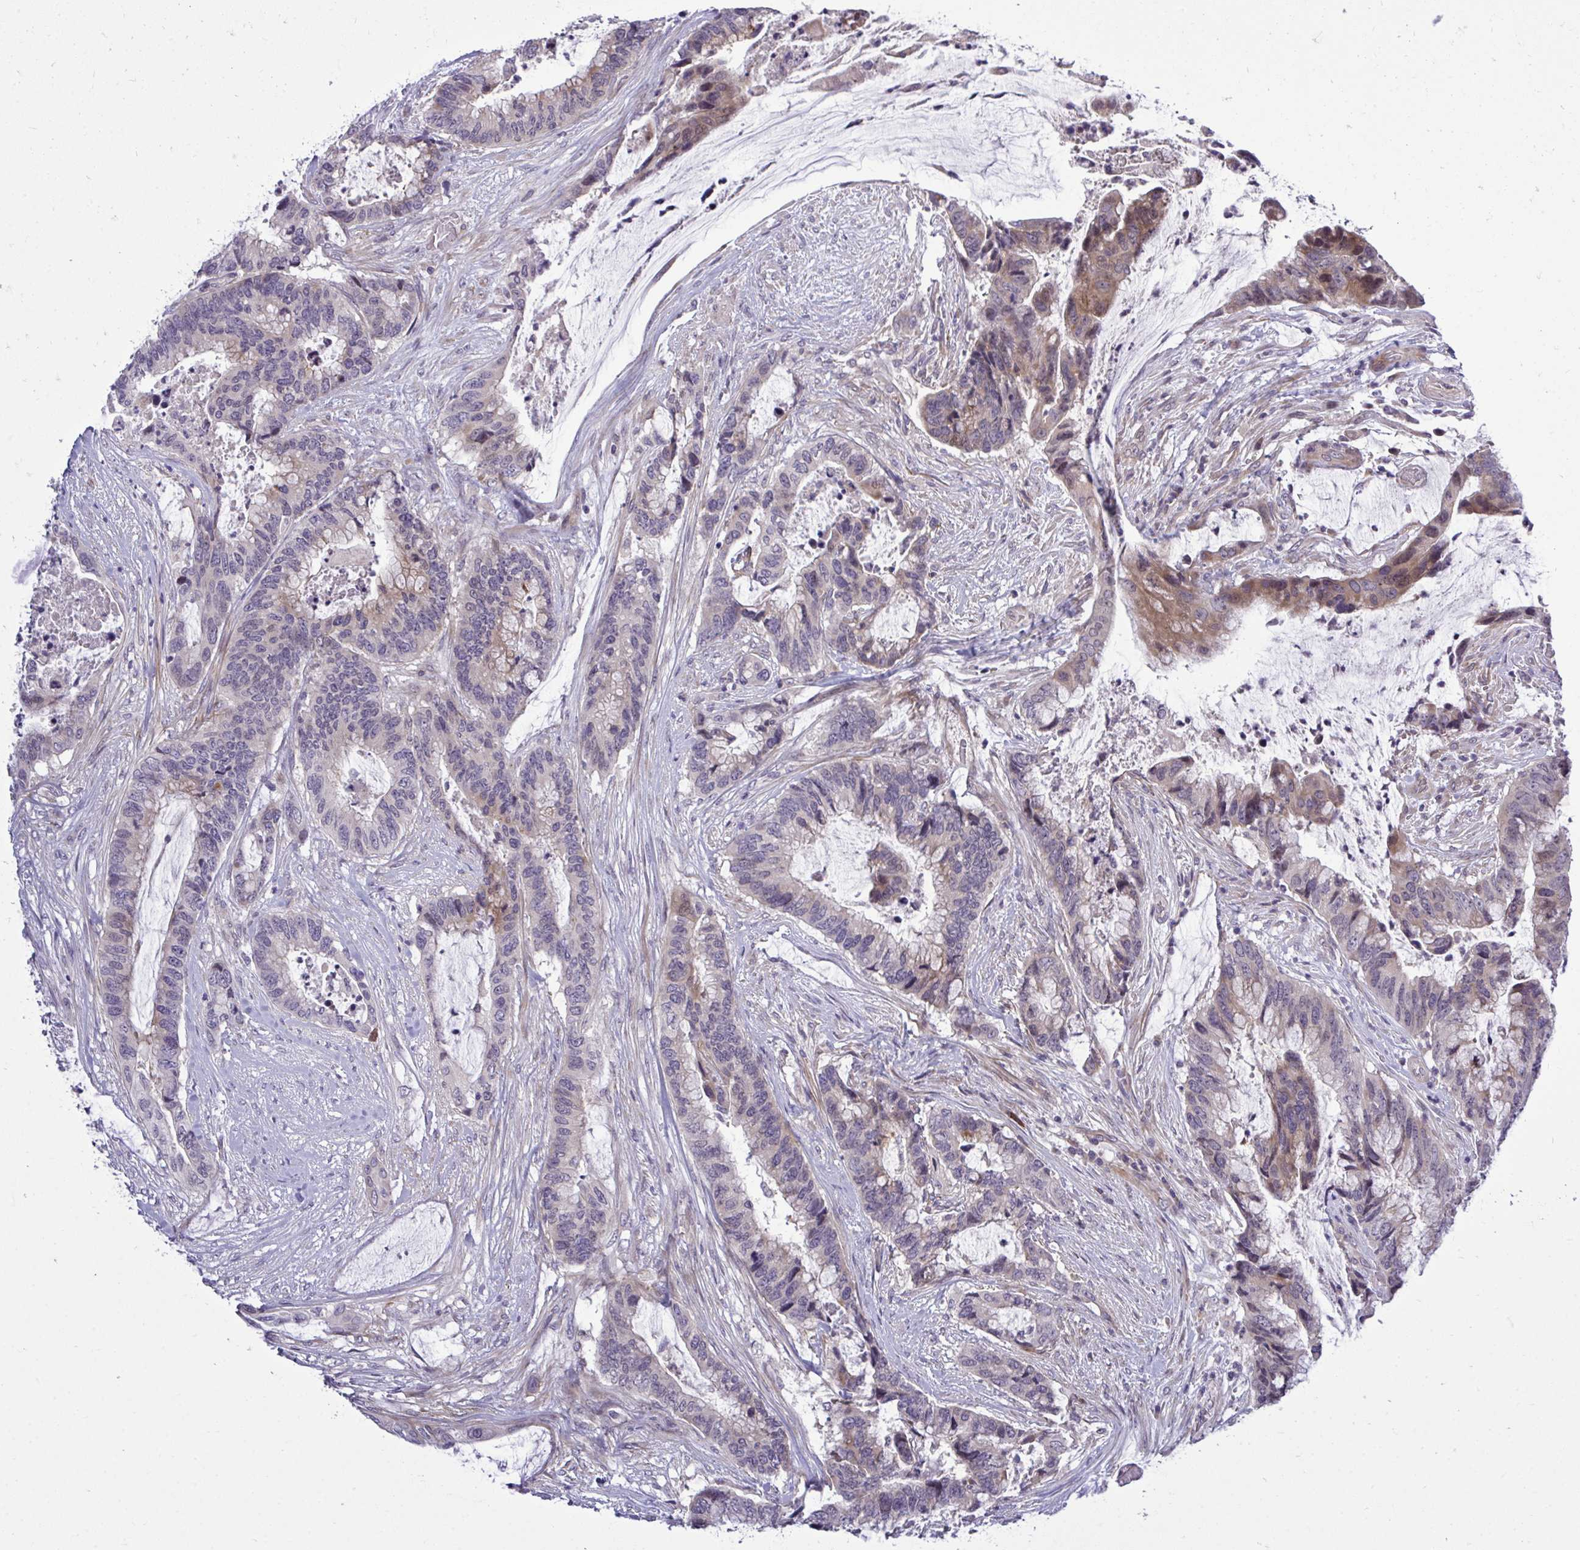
{"staining": {"intensity": "moderate", "quantity": "<25%", "location": "cytoplasmic/membranous,nuclear"}, "tissue": "colorectal cancer", "cell_type": "Tumor cells", "image_type": "cancer", "snomed": [{"axis": "morphology", "description": "Adenocarcinoma, NOS"}, {"axis": "topography", "description": "Rectum"}], "caption": "Brown immunohistochemical staining in colorectal cancer (adenocarcinoma) exhibits moderate cytoplasmic/membranous and nuclear positivity in about <25% of tumor cells. Nuclei are stained in blue.", "gene": "HMBOX1", "patient": {"sex": "female", "age": 59}}